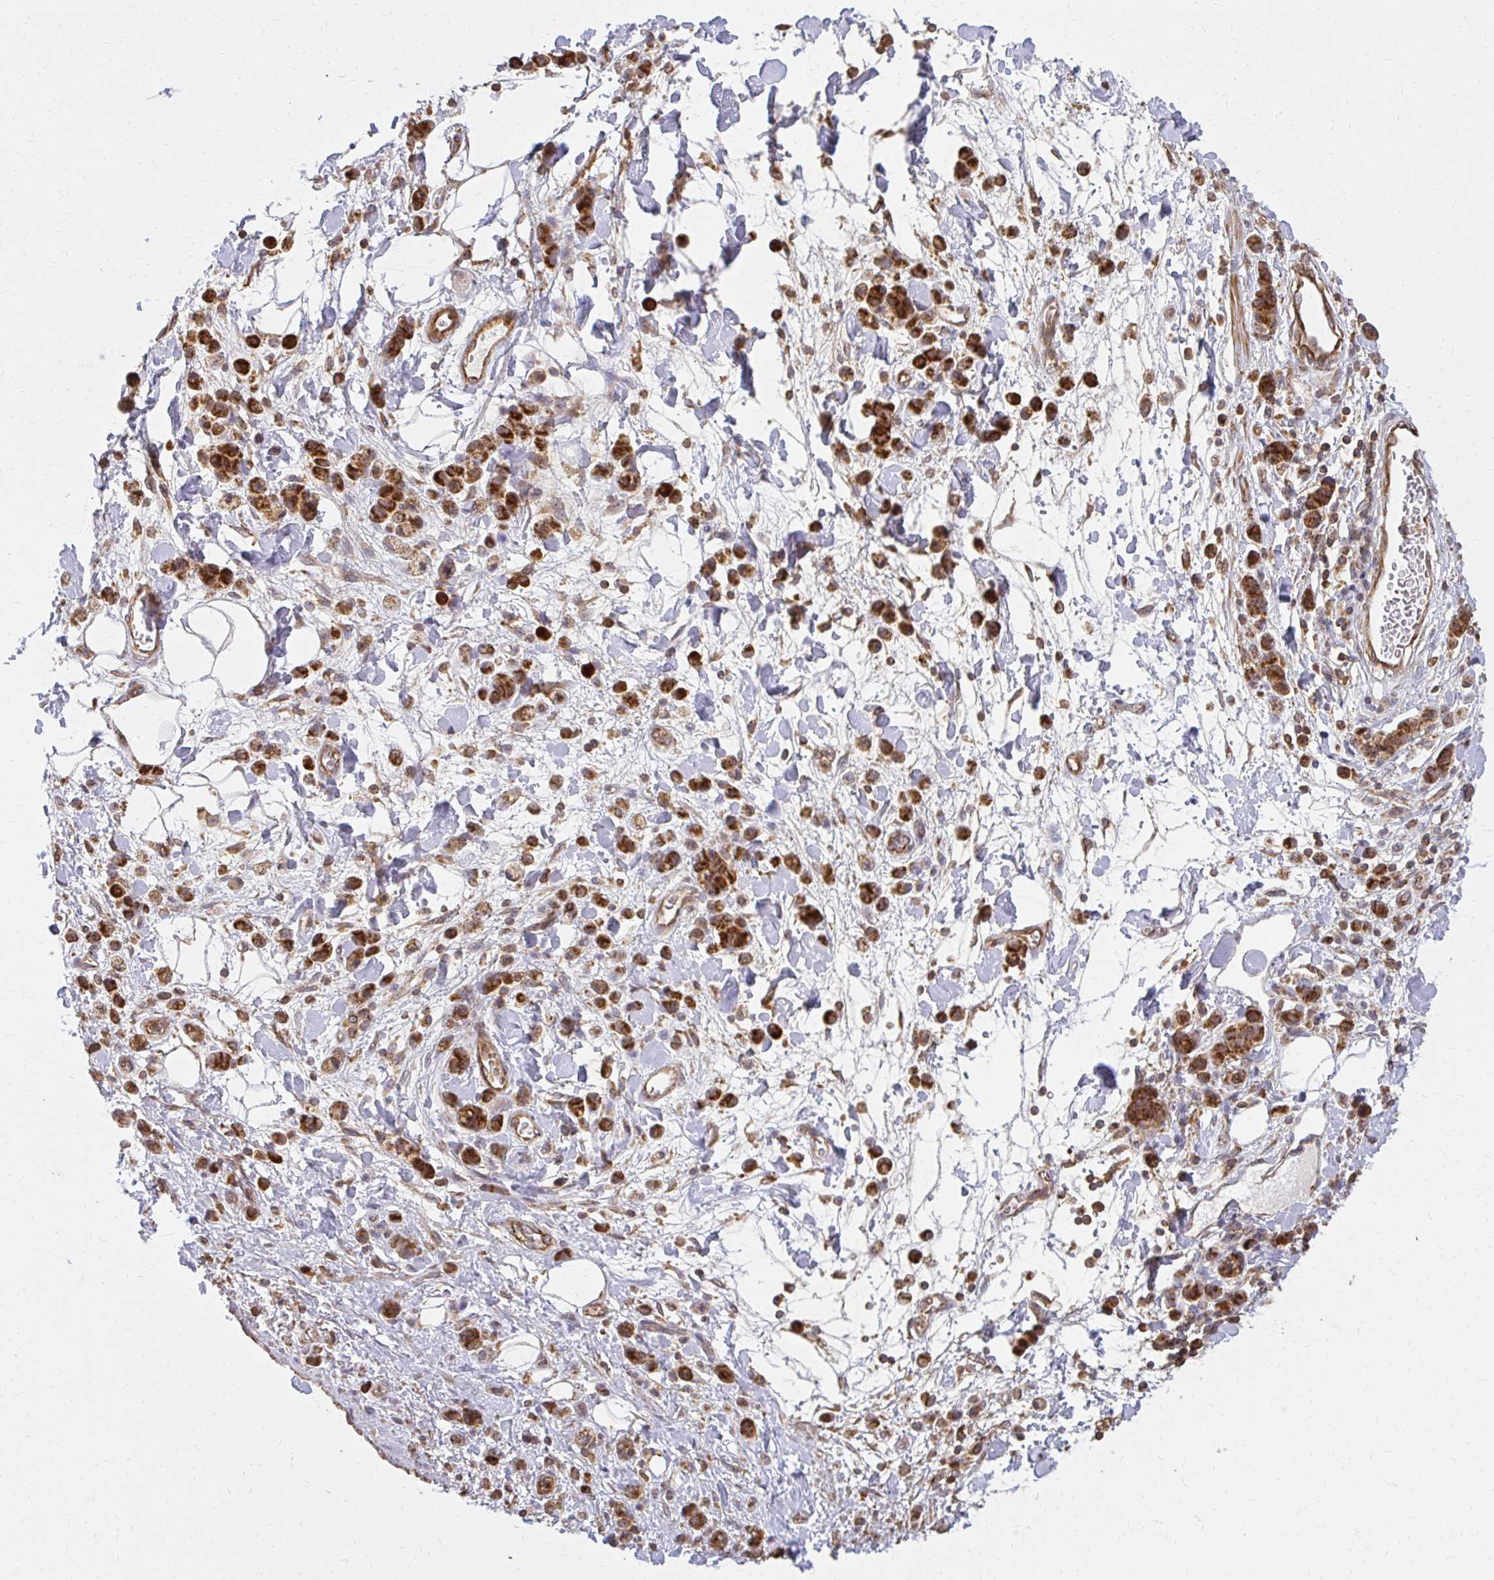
{"staining": {"intensity": "strong", "quantity": ">75%", "location": "cytoplasmic/membranous"}, "tissue": "stomach cancer", "cell_type": "Tumor cells", "image_type": "cancer", "snomed": [{"axis": "morphology", "description": "Adenocarcinoma, NOS"}, {"axis": "topography", "description": "Stomach"}], "caption": "The histopathology image demonstrates staining of stomach cancer (adenocarcinoma), revealing strong cytoplasmic/membranous protein staining (brown color) within tumor cells.", "gene": "GNS", "patient": {"sex": "male", "age": 77}}